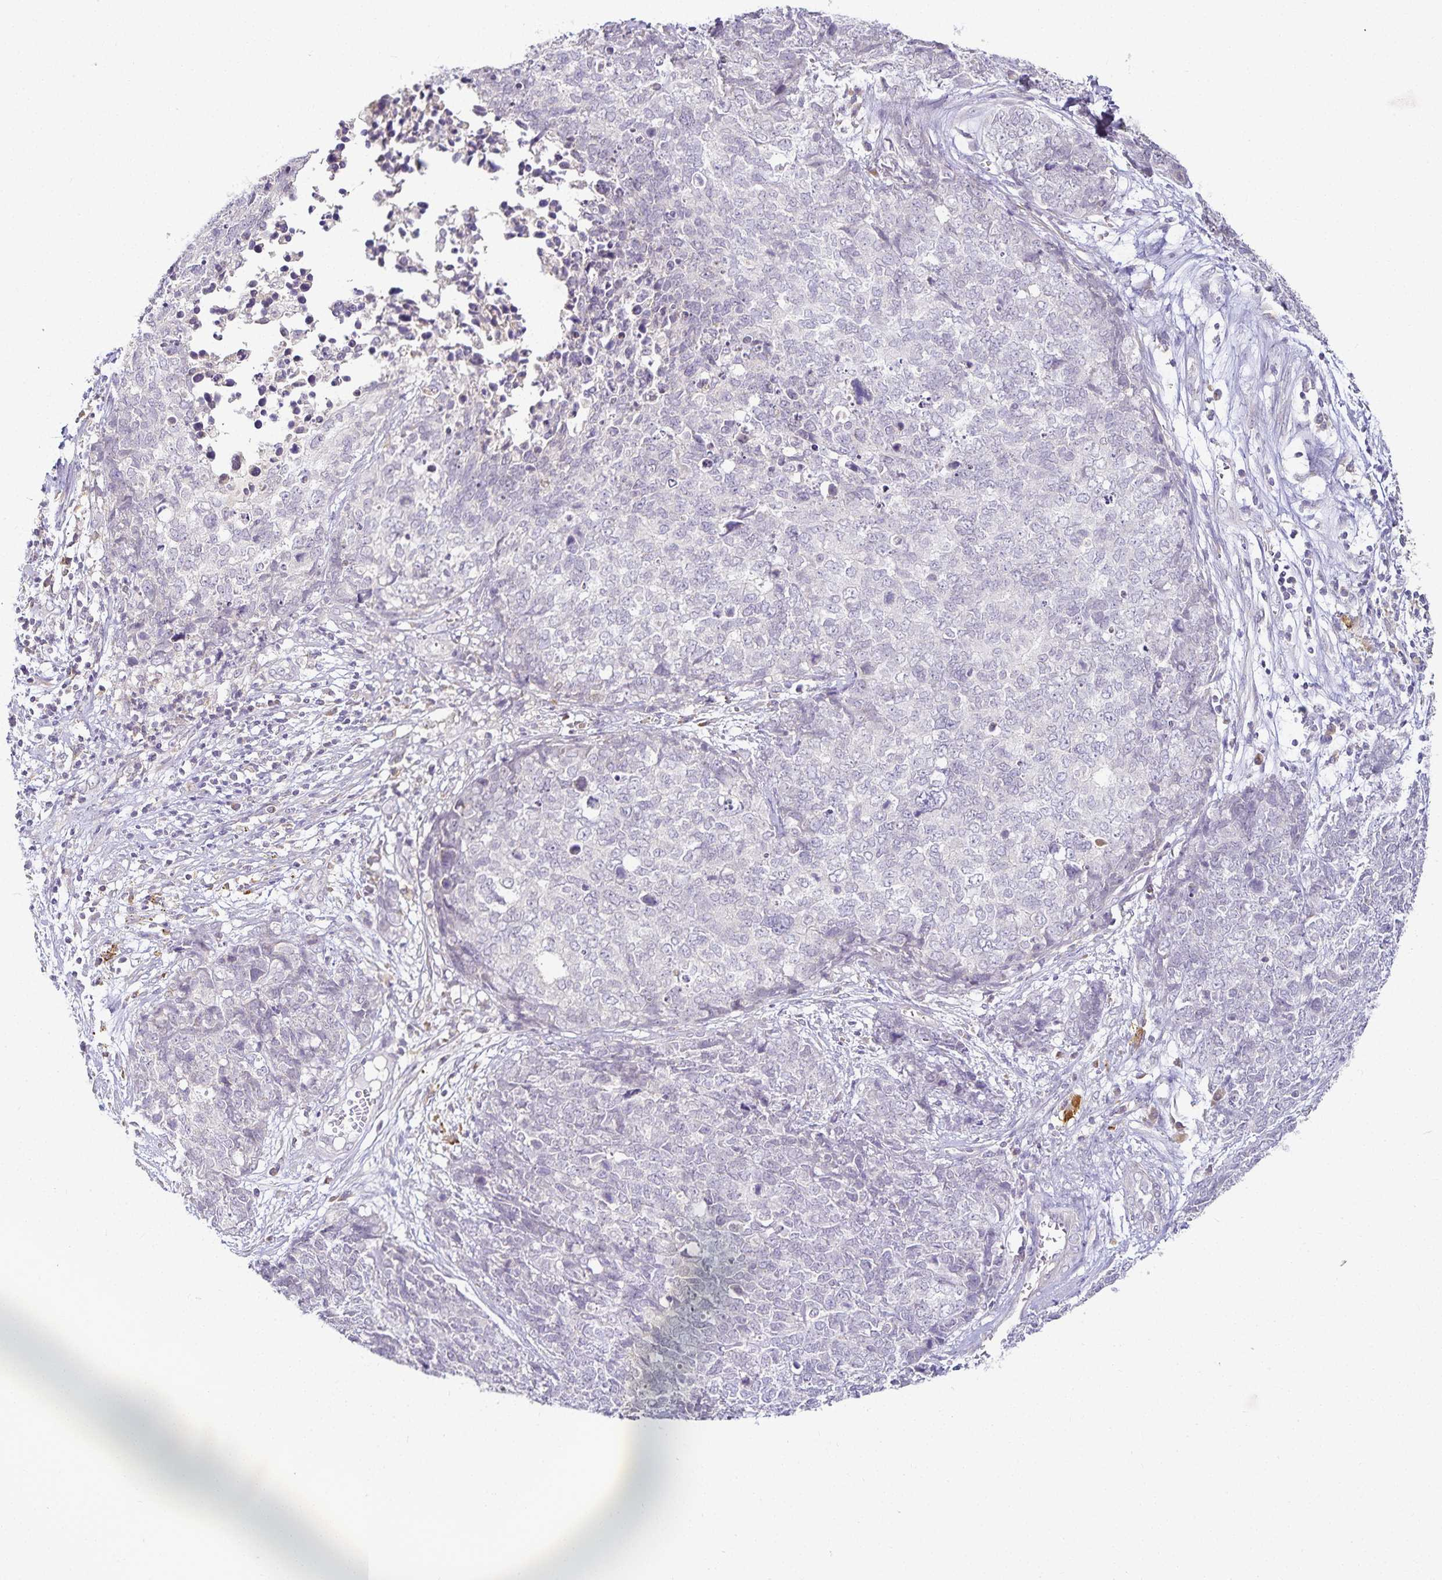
{"staining": {"intensity": "negative", "quantity": "none", "location": "none"}, "tissue": "cervical cancer", "cell_type": "Tumor cells", "image_type": "cancer", "snomed": [{"axis": "morphology", "description": "Adenocarcinoma, NOS"}, {"axis": "topography", "description": "Cervix"}], "caption": "There is no significant staining in tumor cells of cervical cancer.", "gene": "GP2", "patient": {"sex": "female", "age": 63}}